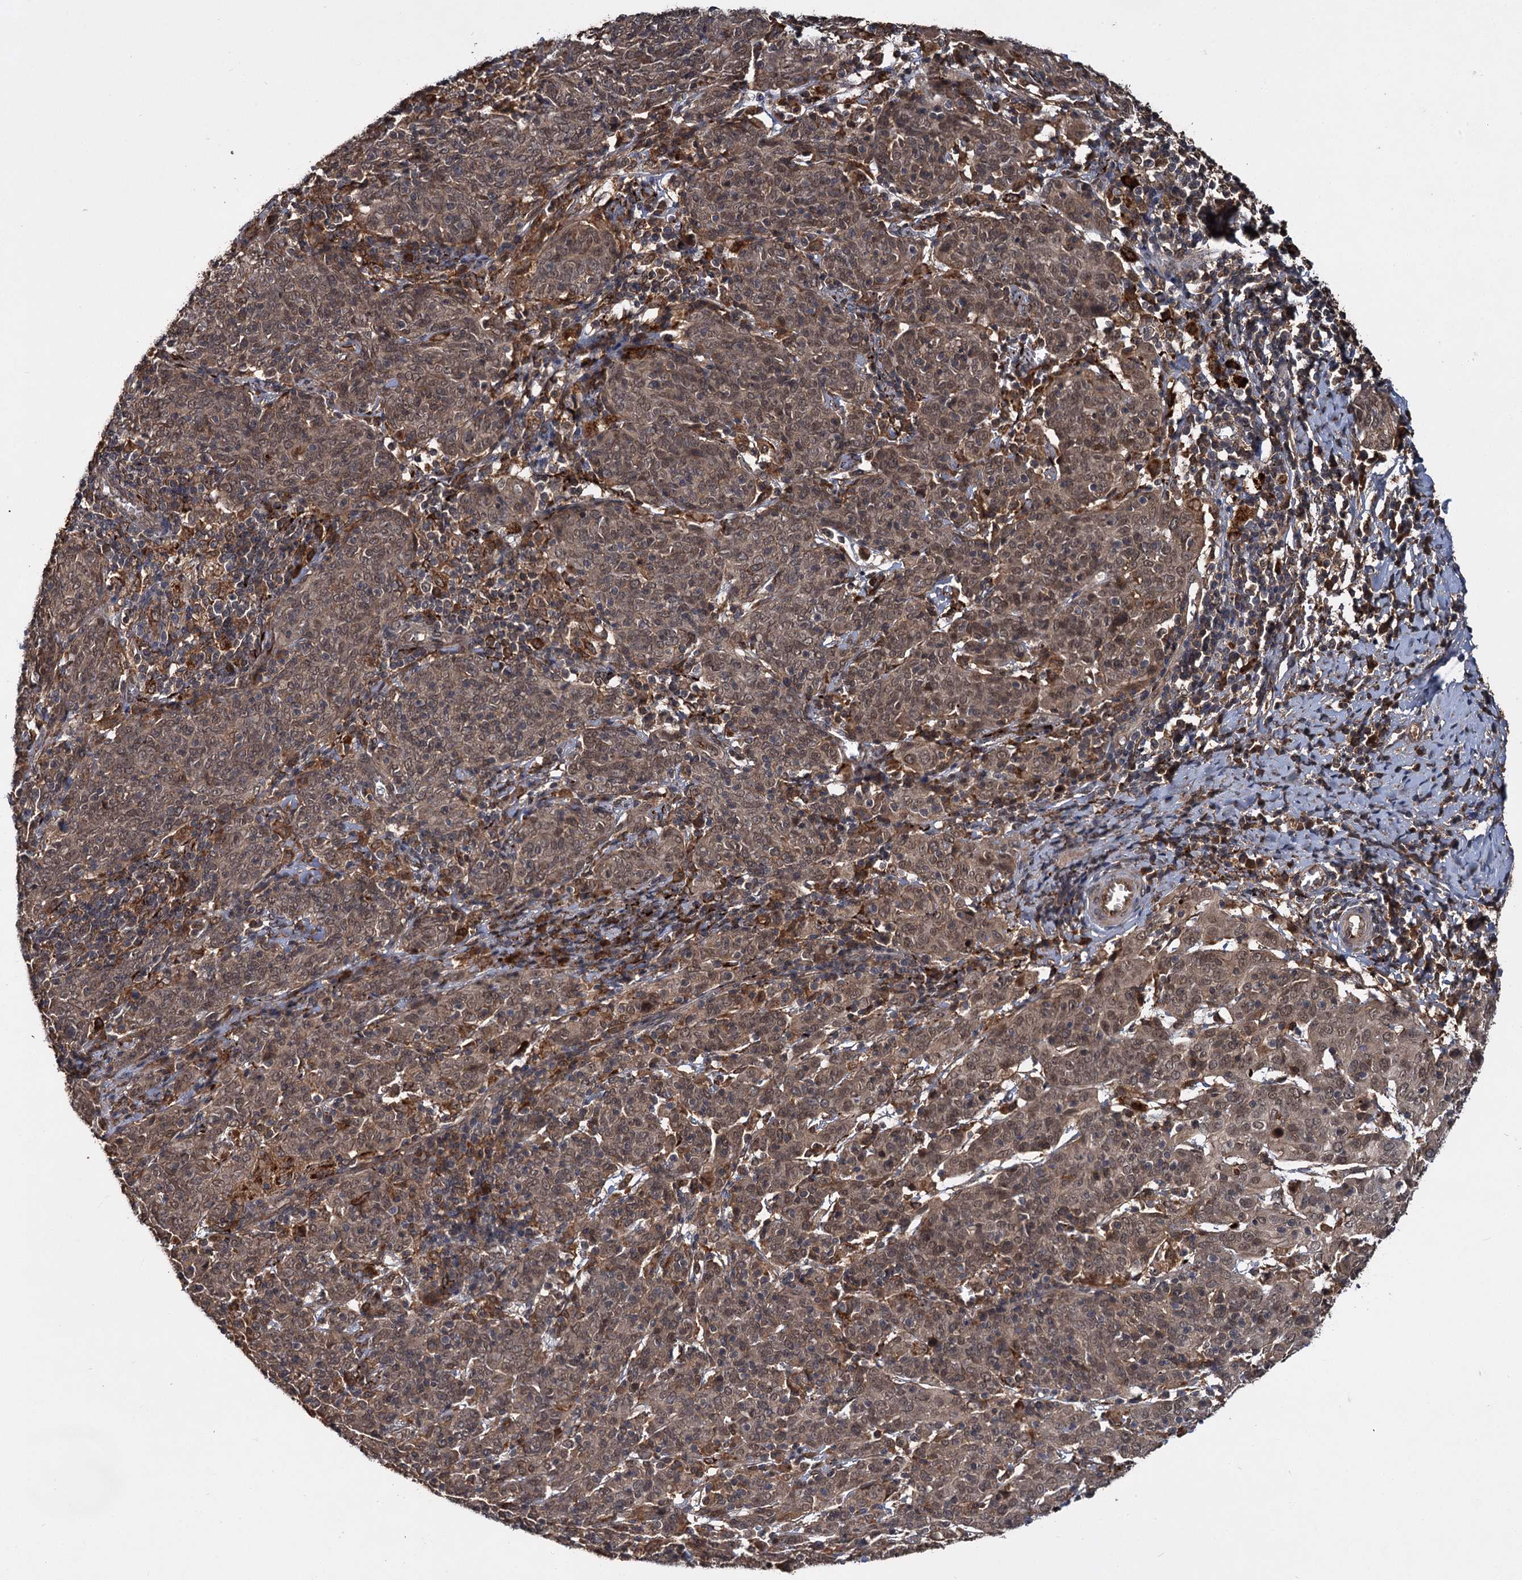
{"staining": {"intensity": "weak", "quantity": ">75%", "location": "cytoplasmic/membranous"}, "tissue": "cervical cancer", "cell_type": "Tumor cells", "image_type": "cancer", "snomed": [{"axis": "morphology", "description": "Squamous cell carcinoma, NOS"}, {"axis": "topography", "description": "Cervix"}], "caption": "Immunohistochemistry (IHC) image of cervical cancer (squamous cell carcinoma) stained for a protein (brown), which demonstrates low levels of weak cytoplasmic/membranous positivity in approximately >75% of tumor cells.", "gene": "MBD6", "patient": {"sex": "female", "age": 67}}